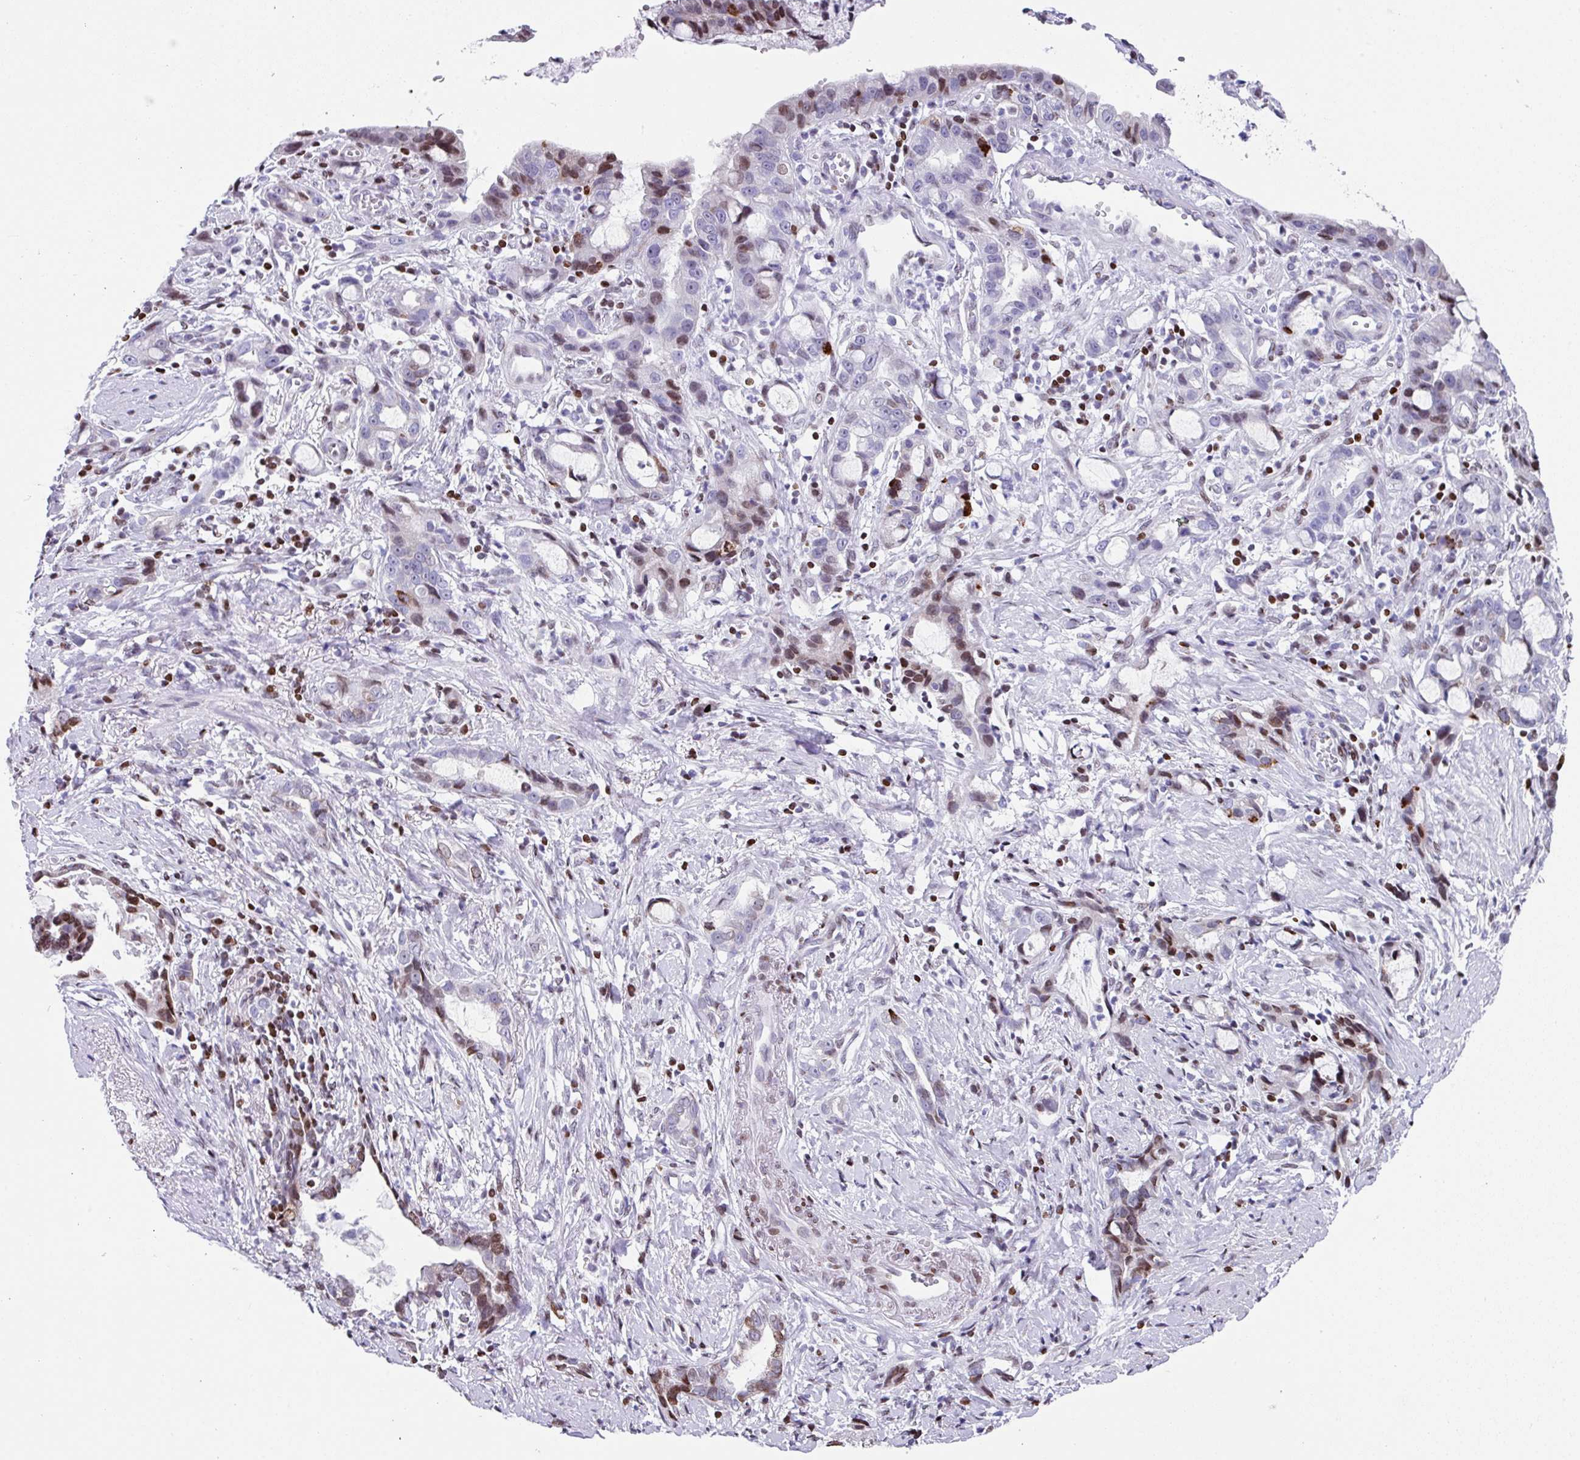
{"staining": {"intensity": "moderate", "quantity": "25%-75%", "location": "nuclear"}, "tissue": "stomach cancer", "cell_type": "Tumor cells", "image_type": "cancer", "snomed": [{"axis": "morphology", "description": "Adenocarcinoma, NOS"}, {"axis": "topography", "description": "Stomach"}], "caption": "Immunohistochemical staining of stomach cancer (adenocarcinoma) shows medium levels of moderate nuclear protein expression in approximately 25%-75% of tumor cells.", "gene": "TCF3", "patient": {"sex": "male", "age": 55}}